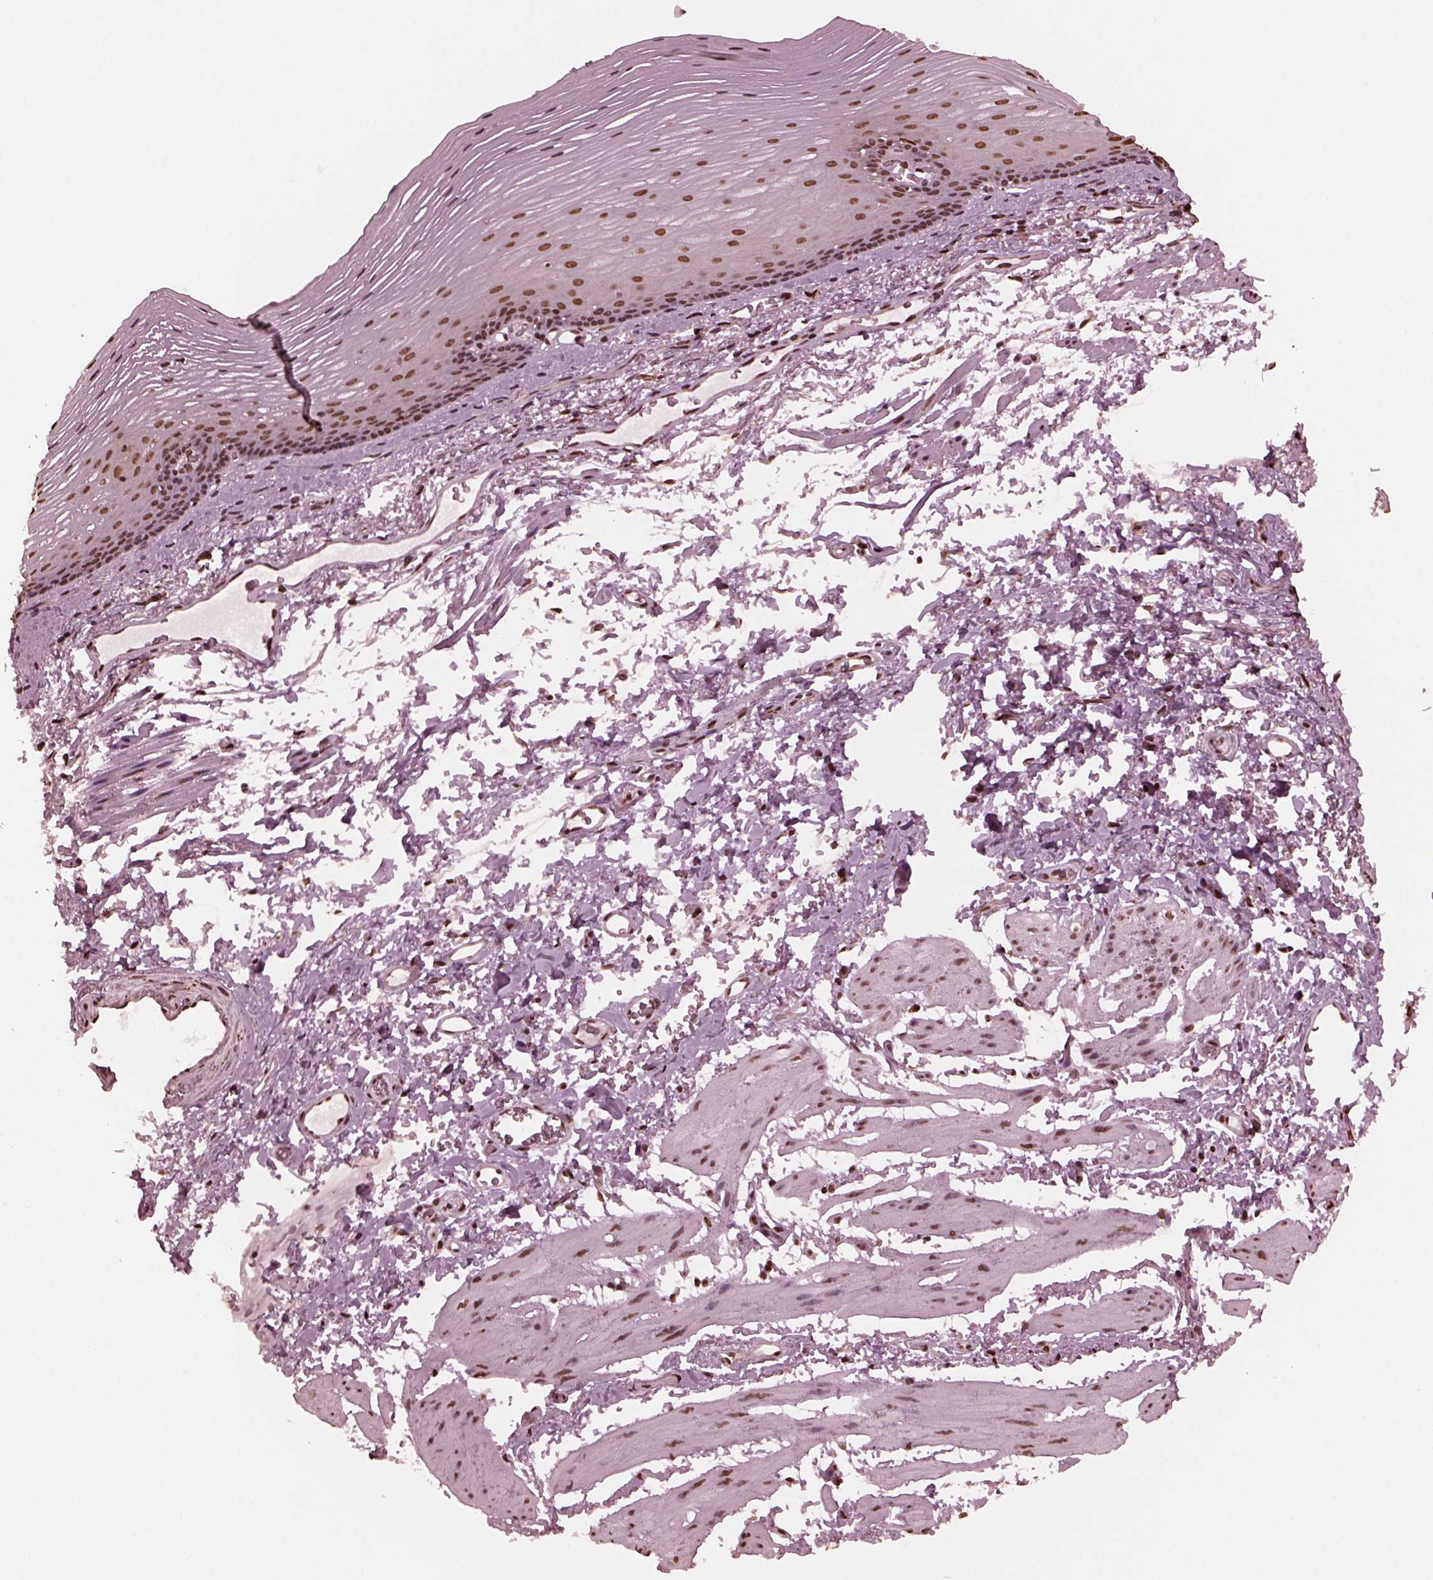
{"staining": {"intensity": "strong", "quantity": ">75%", "location": "nuclear"}, "tissue": "esophagus", "cell_type": "Squamous epithelial cells", "image_type": "normal", "snomed": [{"axis": "morphology", "description": "Normal tissue, NOS"}, {"axis": "topography", "description": "Esophagus"}], "caption": "Strong nuclear positivity is identified in about >75% of squamous epithelial cells in unremarkable esophagus. (Brightfield microscopy of DAB IHC at high magnification).", "gene": "NSD1", "patient": {"sex": "male", "age": 76}}